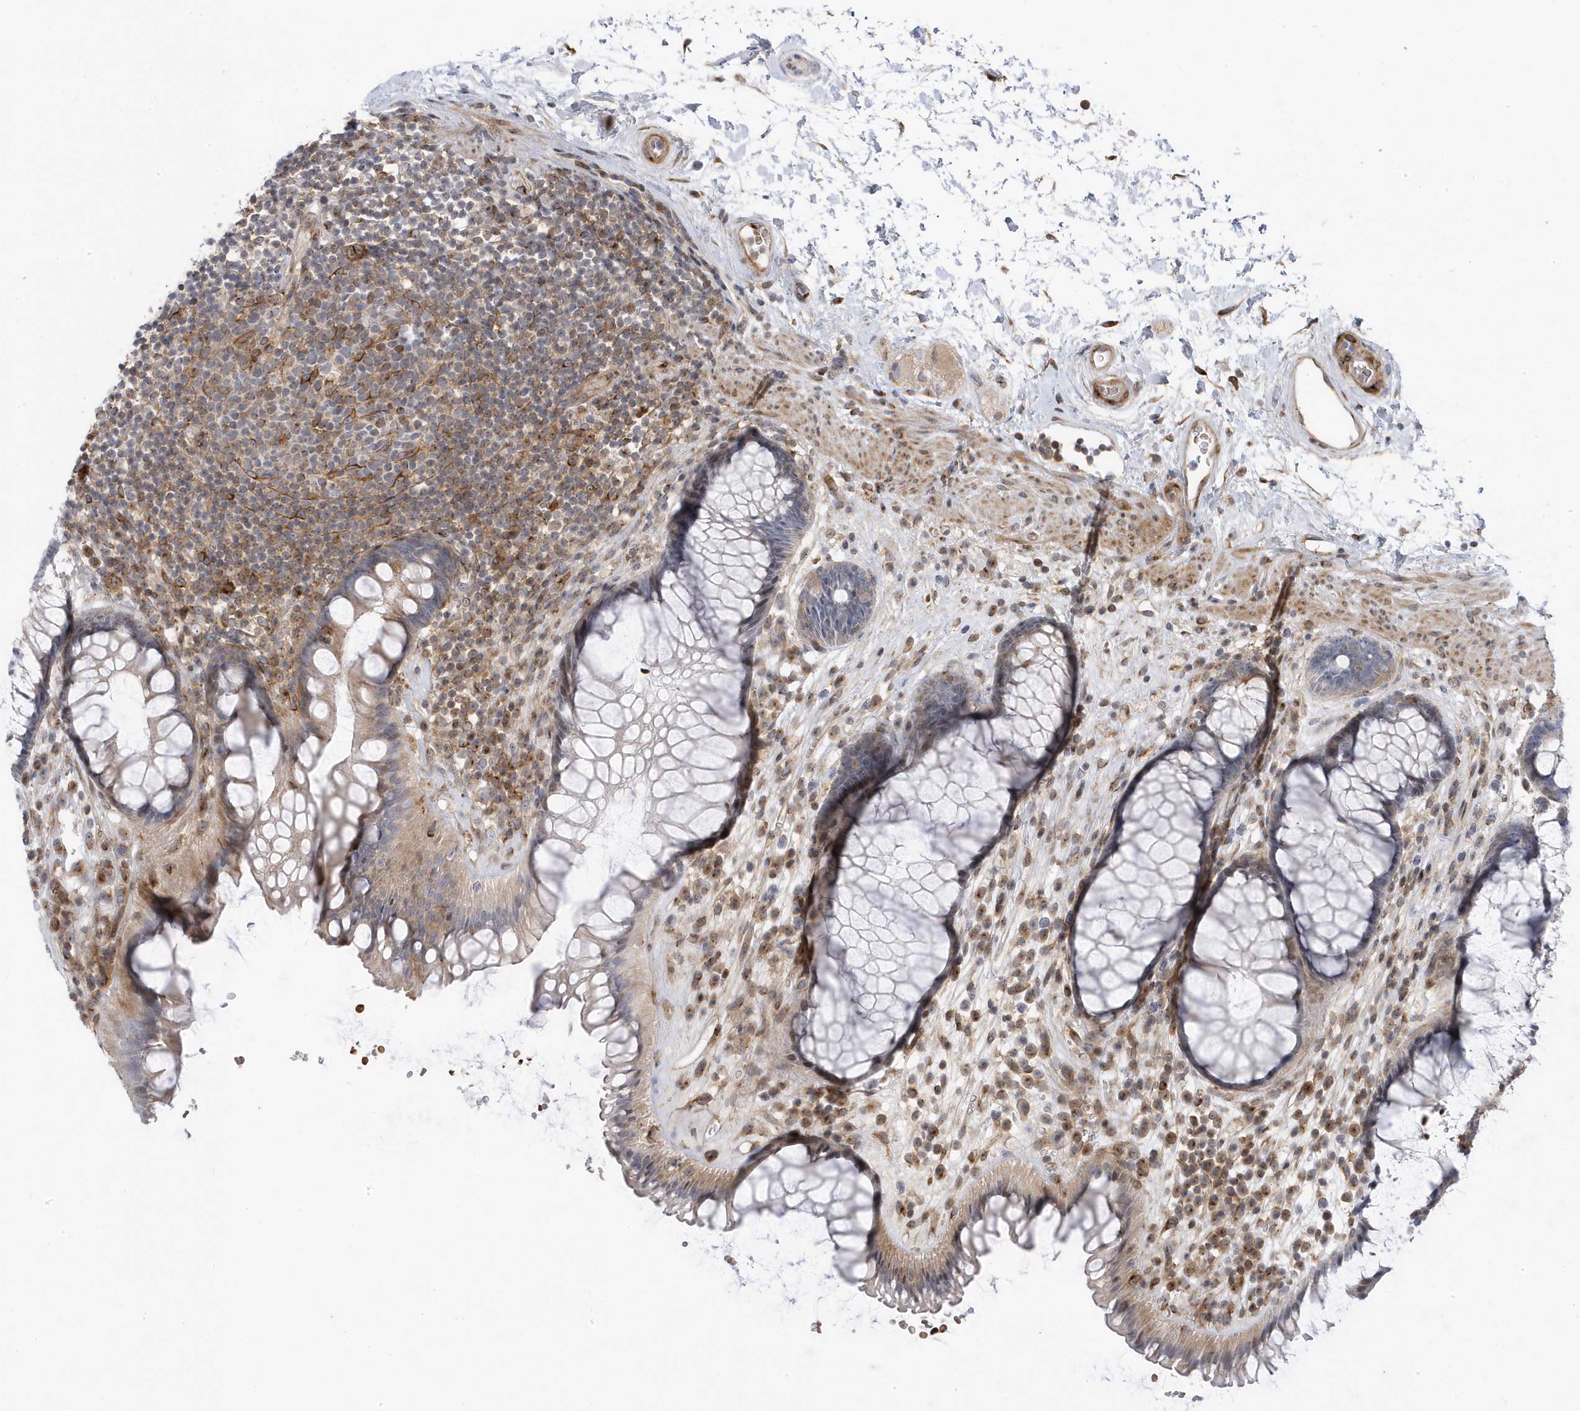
{"staining": {"intensity": "weak", "quantity": "25%-75%", "location": "cytoplasmic/membranous"}, "tissue": "rectum", "cell_type": "Glandular cells", "image_type": "normal", "snomed": [{"axis": "morphology", "description": "Normal tissue, NOS"}, {"axis": "topography", "description": "Rectum"}], "caption": "Protein analysis of unremarkable rectum reveals weak cytoplasmic/membranous expression in approximately 25%-75% of glandular cells.", "gene": "MAP7D3", "patient": {"sex": "male", "age": 51}}